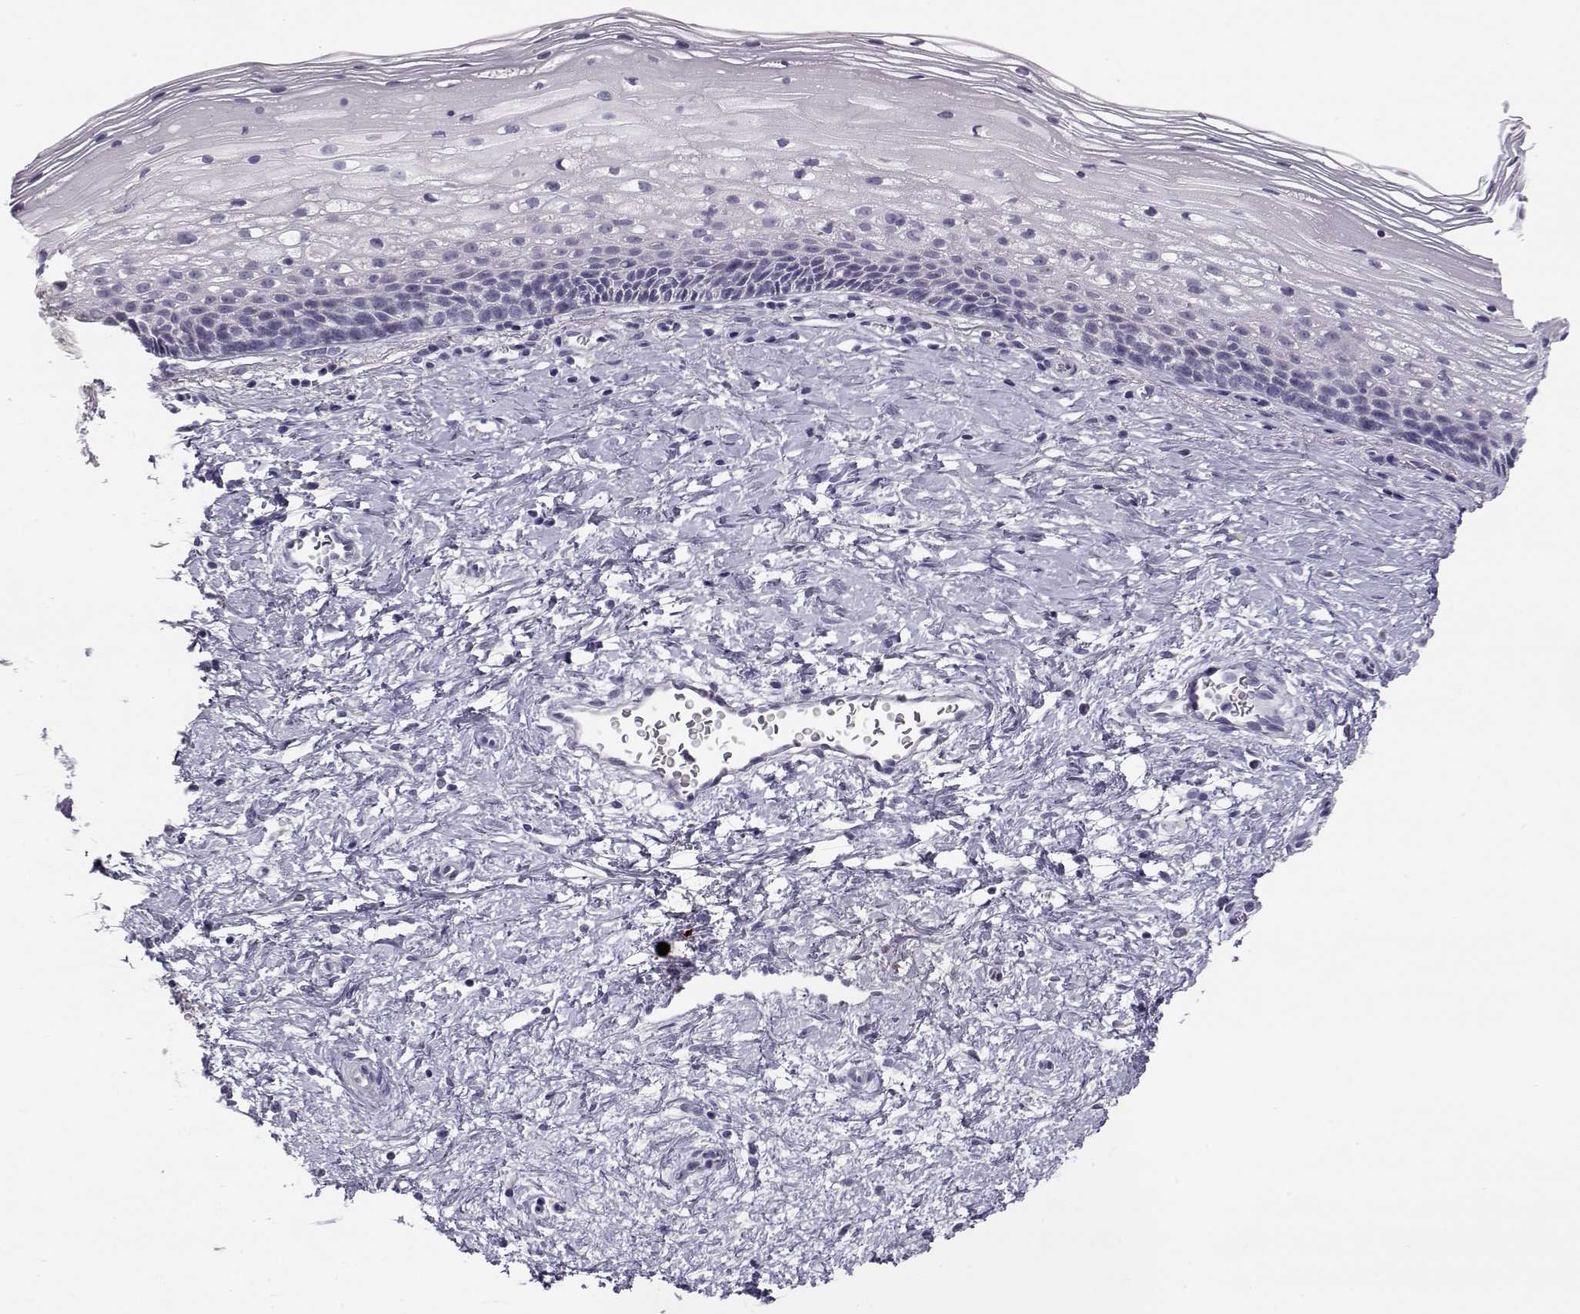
{"staining": {"intensity": "negative", "quantity": "none", "location": "none"}, "tissue": "cervix", "cell_type": "Glandular cells", "image_type": "normal", "snomed": [{"axis": "morphology", "description": "Normal tissue, NOS"}, {"axis": "topography", "description": "Cervix"}], "caption": "The micrograph displays no staining of glandular cells in unremarkable cervix. (DAB (3,3'-diaminobenzidine) IHC with hematoxylin counter stain).", "gene": "KCNMB4", "patient": {"sex": "female", "age": 34}}